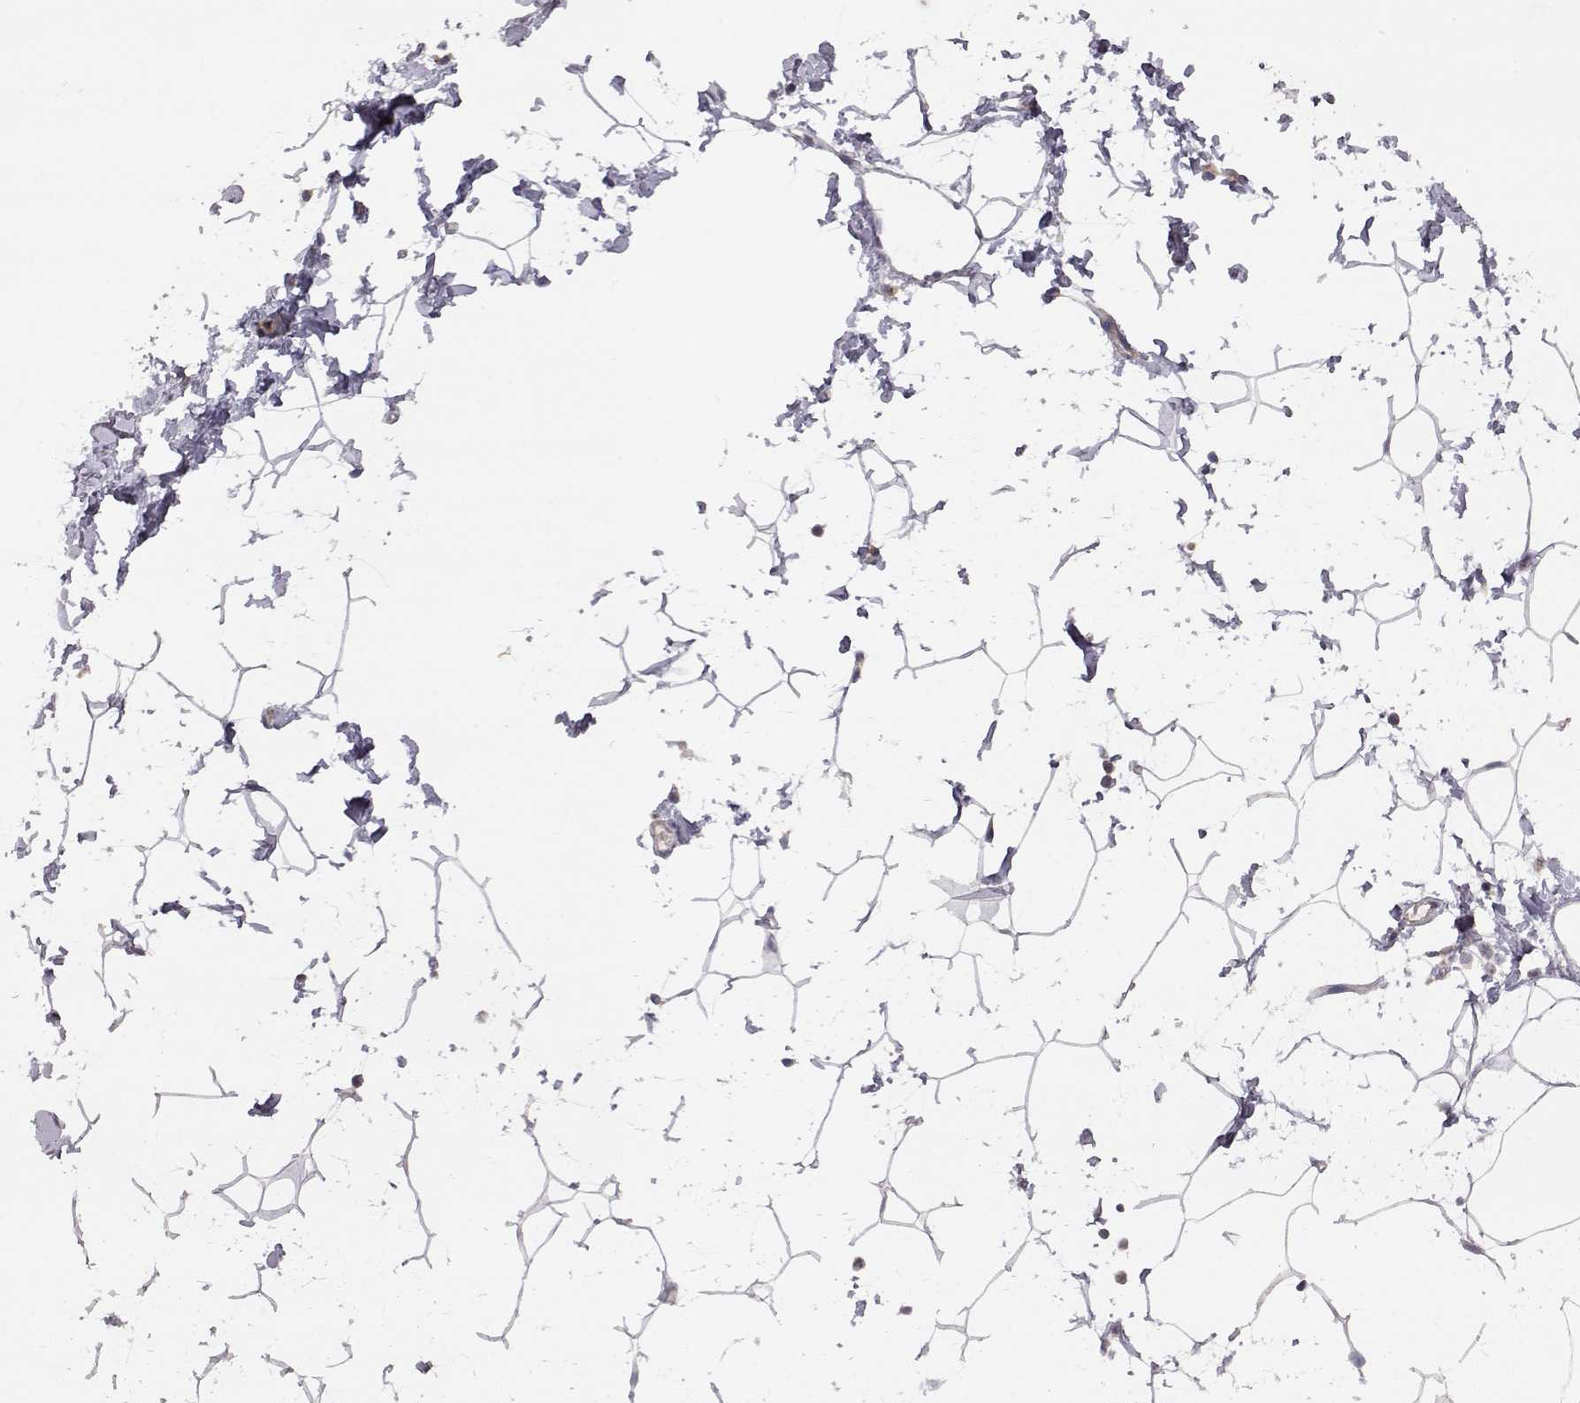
{"staining": {"intensity": "negative", "quantity": "none", "location": "none"}, "tissue": "breast", "cell_type": "Adipocytes", "image_type": "normal", "snomed": [{"axis": "morphology", "description": "Normal tissue, NOS"}, {"axis": "topography", "description": "Breast"}], "caption": "Breast stained for a protein using immunohistochemistry exhibits no positivity adipocytes.", "gene": "DDC", "patient": {"sex": "female", "age": 32}}